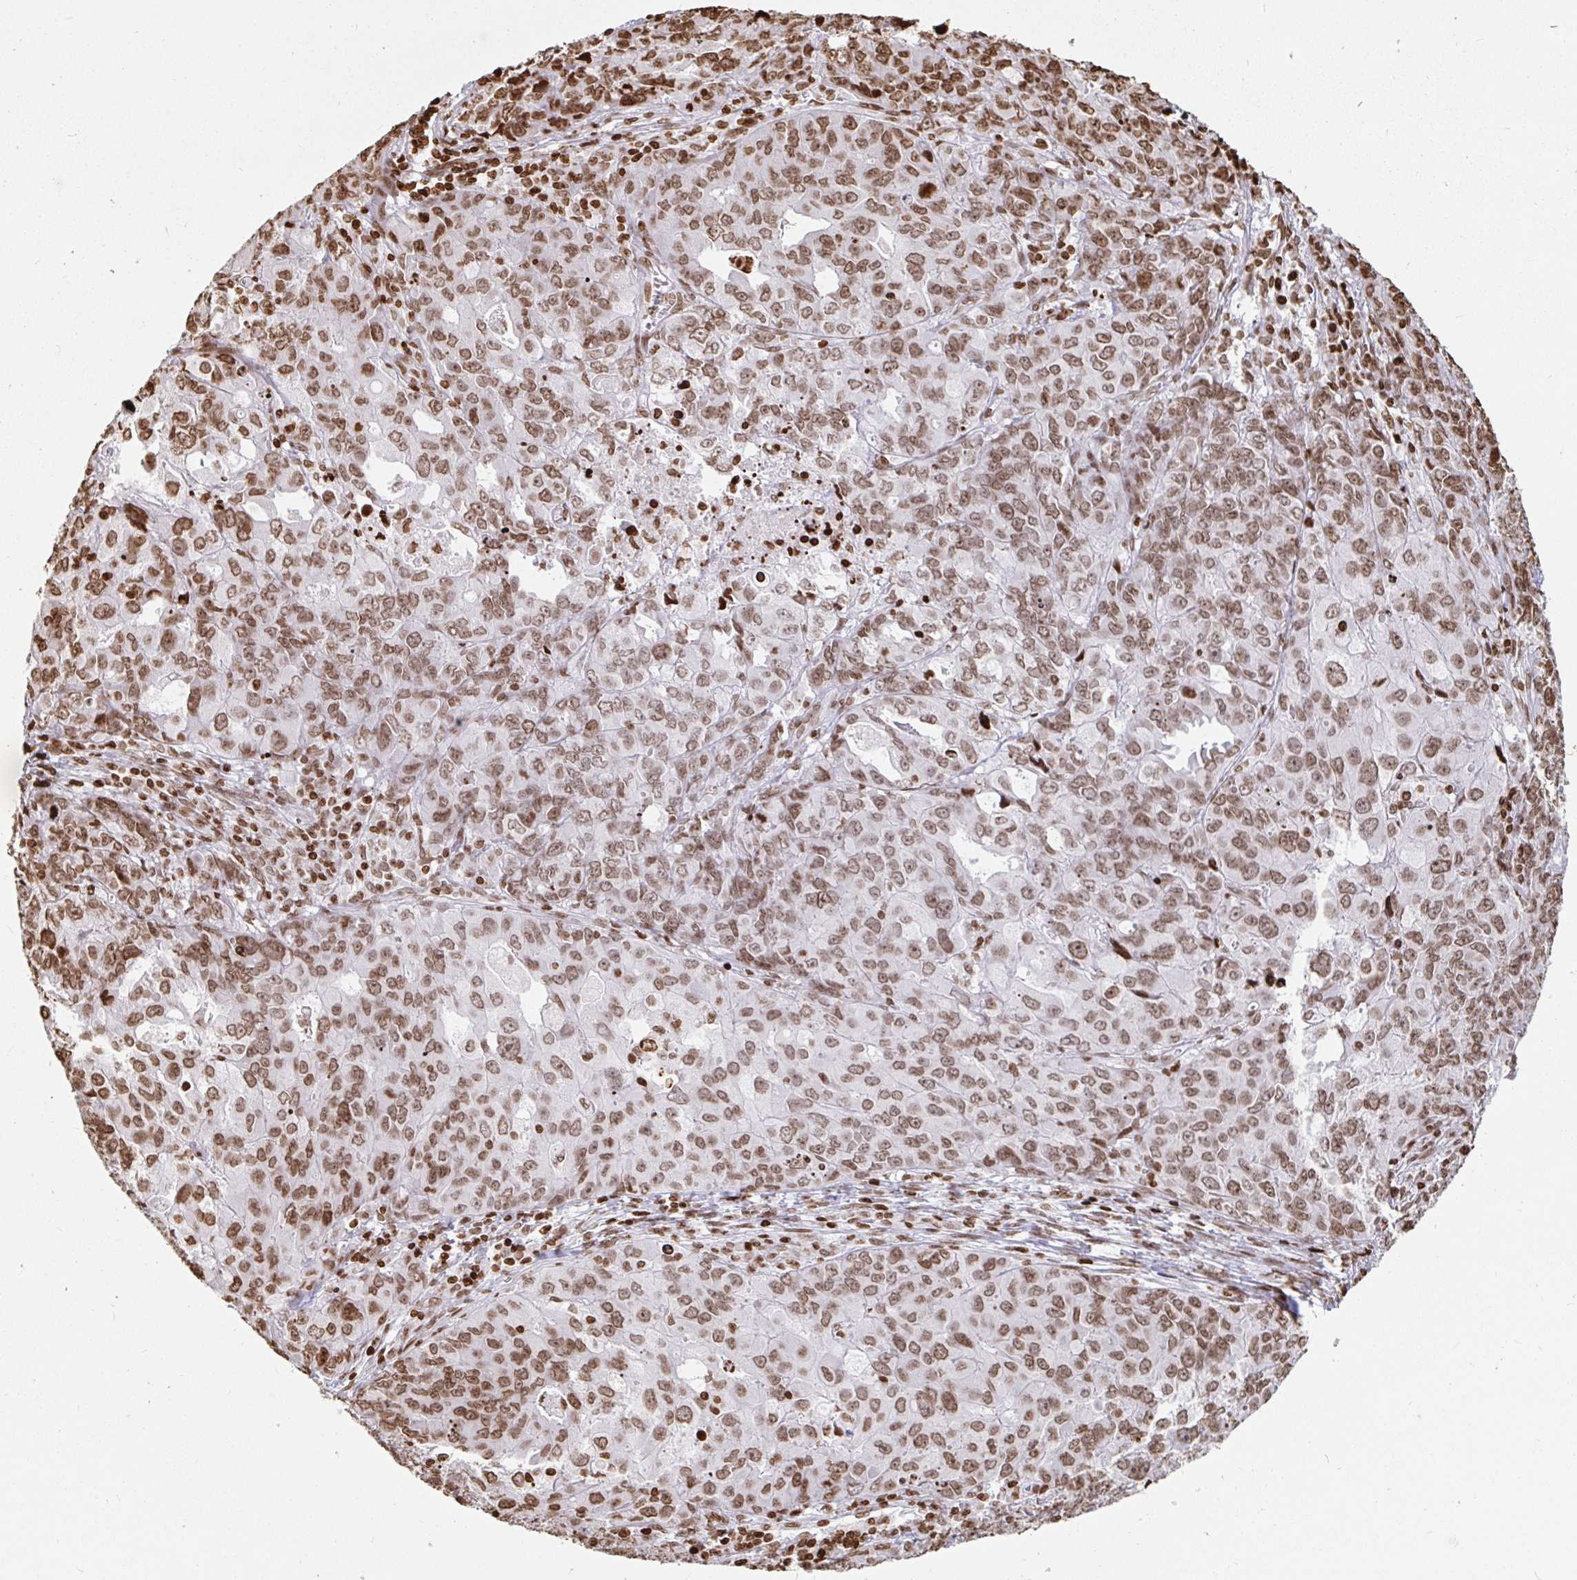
{"staining": {"intensity": "moderate", "quantity": ">75%", "location": "nuclear"}, "tissue": "endometrial cancer", "cell_type": "Tumor cells", "image_type": "cancer", "snomed": [{"axis": "morphology", "description": "Adenocarcinoma, NOS"}, {"axis": "topography", "description": "Uterus"}], "caption": "Endometrial cancer was stained to show a protein in brown. There is medium levels of moderate nuclear expression in about >75% of tumor cells. (DAB (3,3'-diaminobenzidine) IHC with brightfield microscopy, high magnification).", "gene": "H2BC5", "patient": {"sex": "female", "age": 79}}